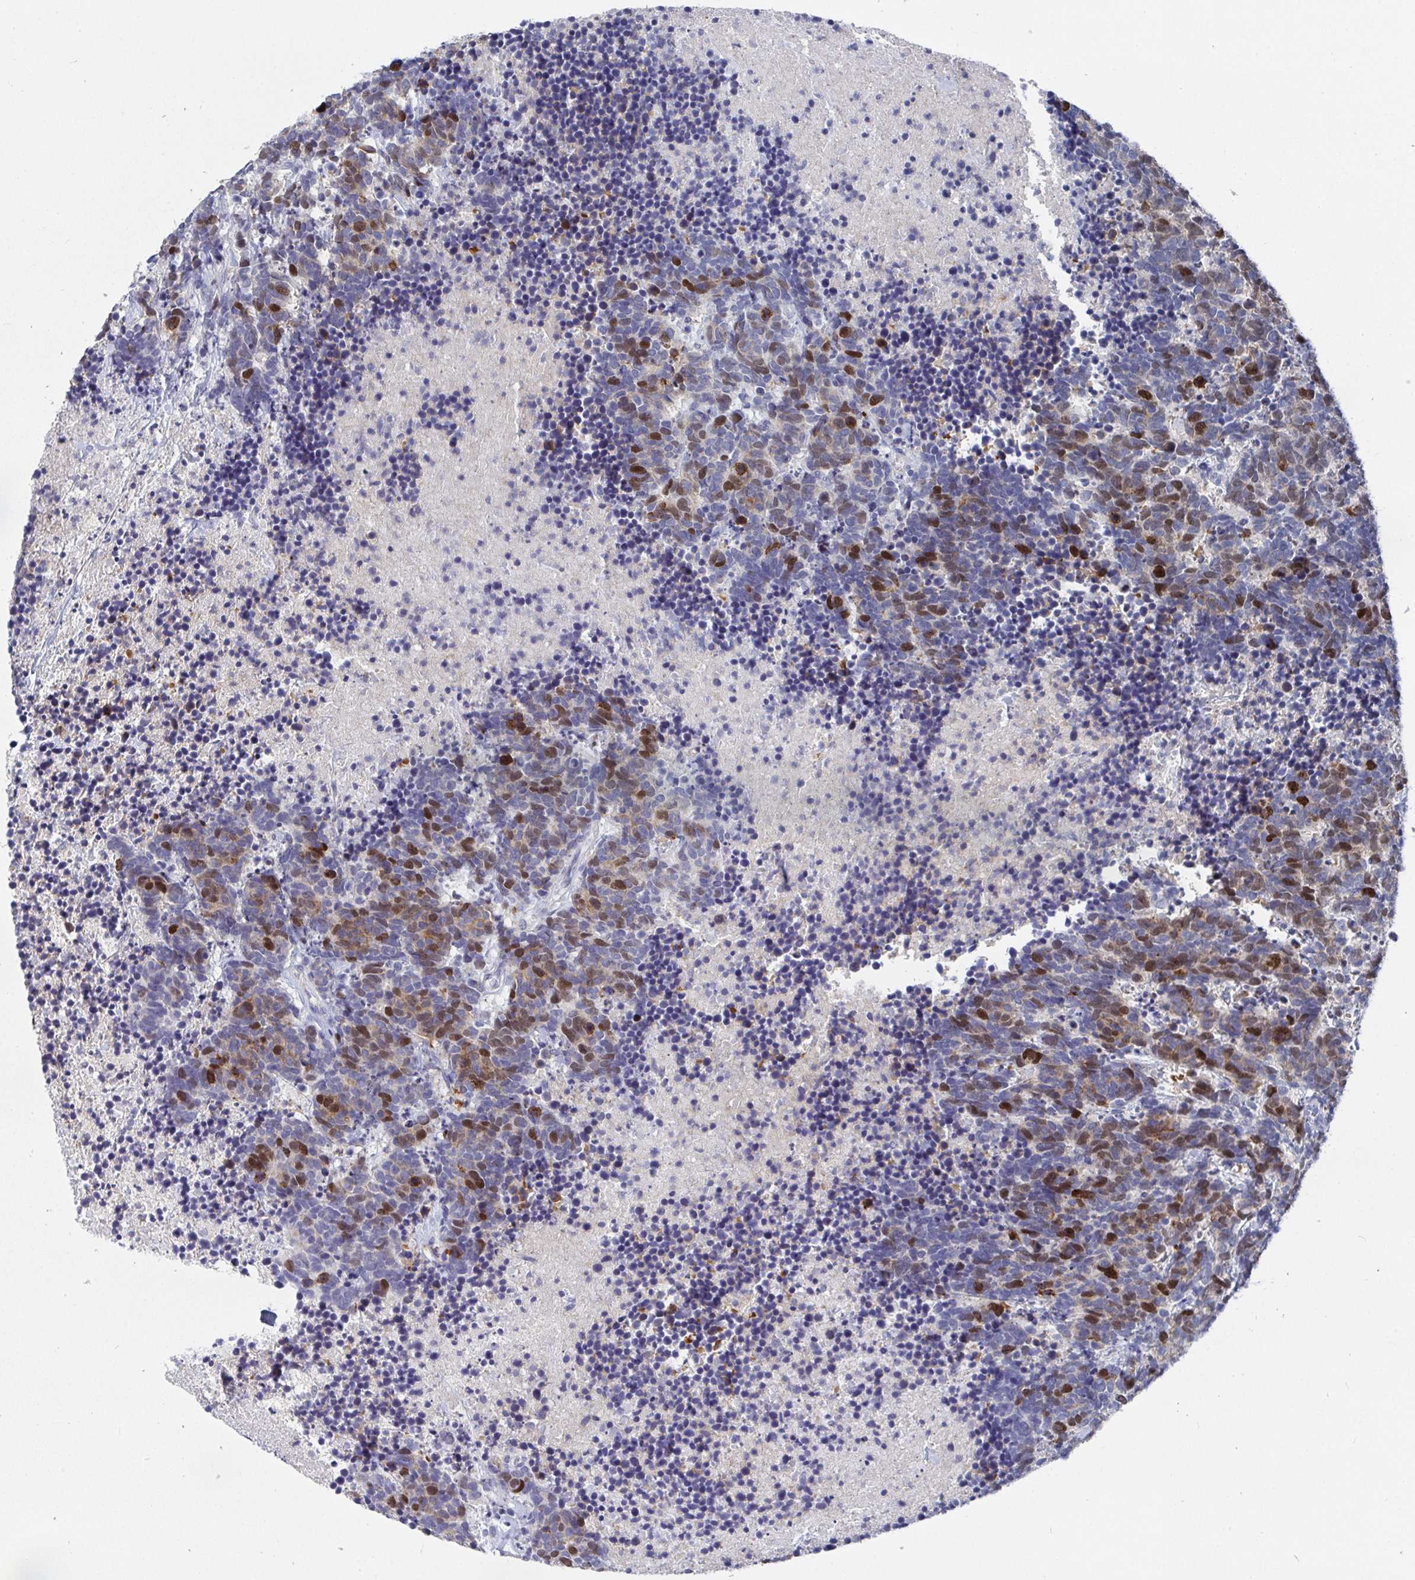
{"staining": {"intensity": "moderate", "quantity": "25%-75%", "location": "nuclear"}, "tissue": "carcinoid", "cell_type": "Tumor cells", "image_type": "cancer", "snomed": [{"axis": "morphology", "description": "Carcinoma, NOS"}, {"axis": "morphology", "description": "Carcinoid, malignant, NOS"}, {"axis": "topography", "description": "Prostate"}], "caption": "Immunohistochemistry (DAB (3,3'-diaminobenzidine)) staining of human carcinoid displays moderate nuclear protein expression in about 25%-75% of tumor cells. Nuclei are stained in blue.", "gene": "ATP5F1C", "patient": {"sex": "male", "age": 57}}